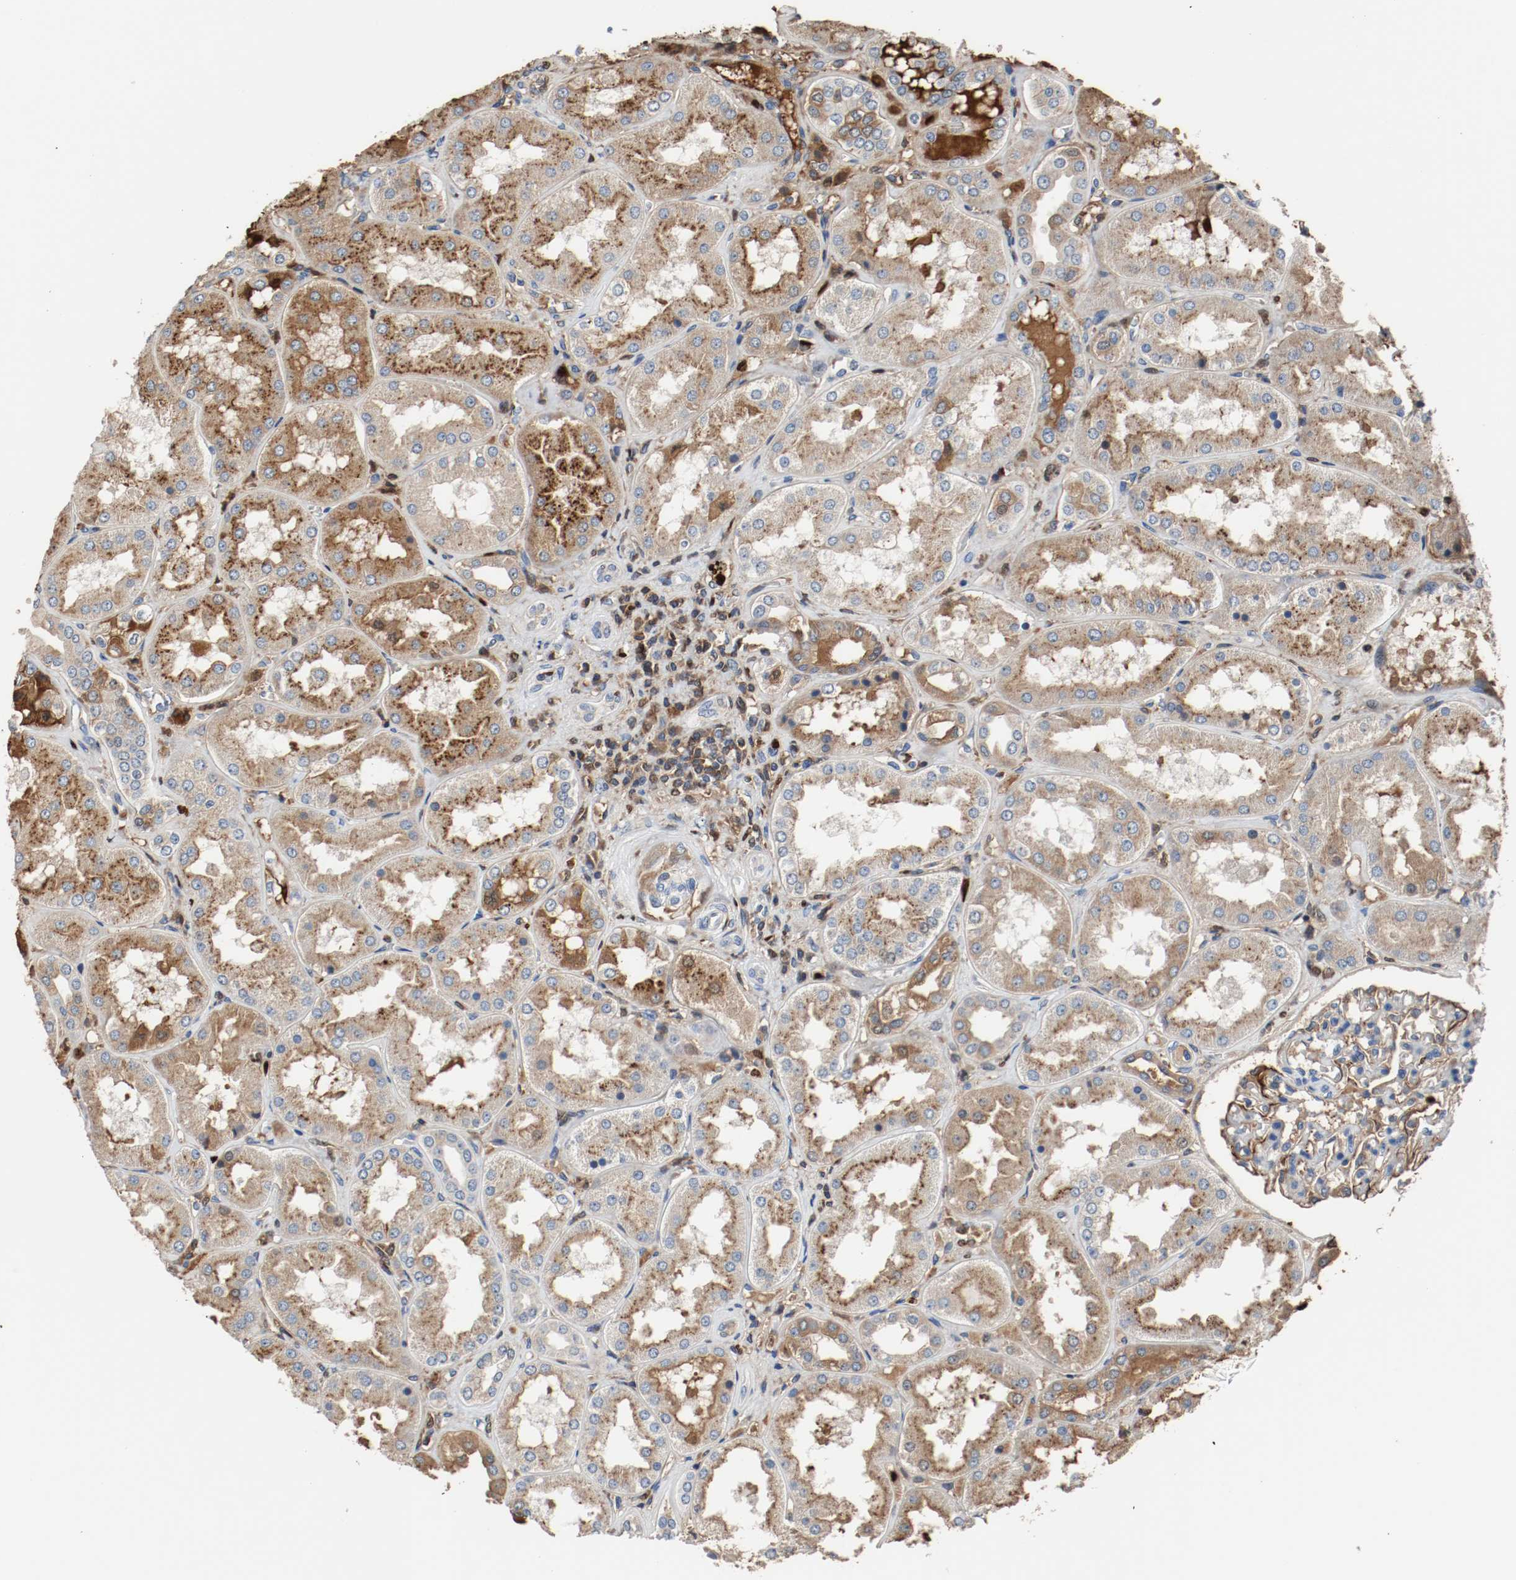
{"staining": {"intensity": "moderate", "quantity": ">75%", "location": "cytoplasmic/membranous"}, "tissue": "kidney", "cell_type": "Cells in glomeruli", "image_type": "normal", "snomed": [{"axis": "morphology", "description": "Normal tissue, NOS"}, {"axis": "topography", "description": "Kidney"}], "caption": "DAB immunohistochemical staining of unremarkable human kidney shows moderate cytoplasmic/membranous protein expression in about >75% of cells in glomeruli.", "gene": "BLK", "patient": {"sex": "female", "age": 56}}